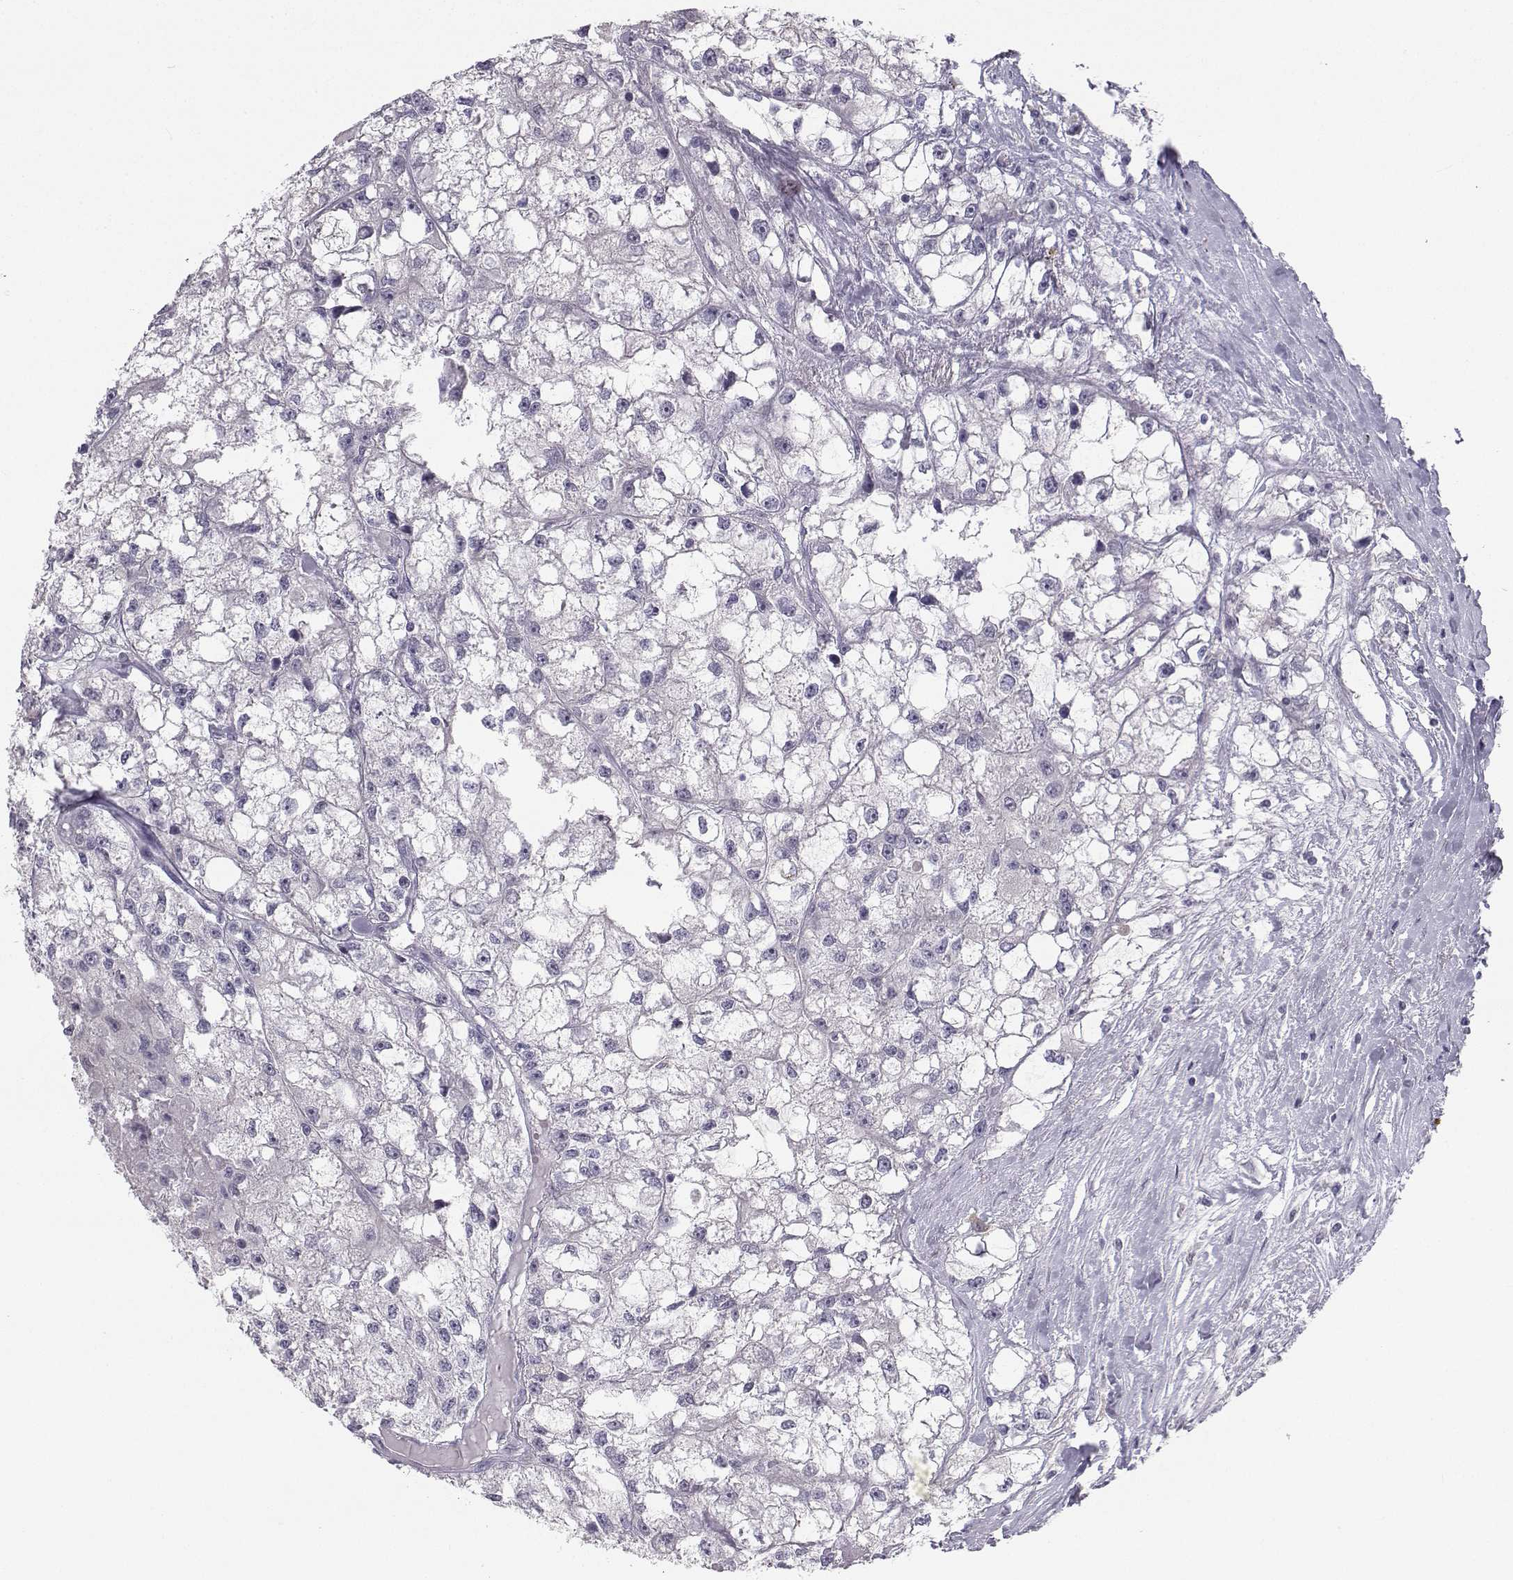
{"staining": {"intensity": "negative", "quantity": "none", "location": "none"}, "tissue": "renal cancer", "cell_type": "Tumor cells", "image_type": "cancer", "snomed": [{"axis": "morphology", "description": "Adenocarcinoma, NOS"}, {"axis": "topography", "description": "Kidney"}], "caption": "Immunohistochemical staining of human renal adenocarcinoma reveals no significant staining in tumor cells.", "gene": "SYCE1", "patient": {"sex": "male", "age": 56}}